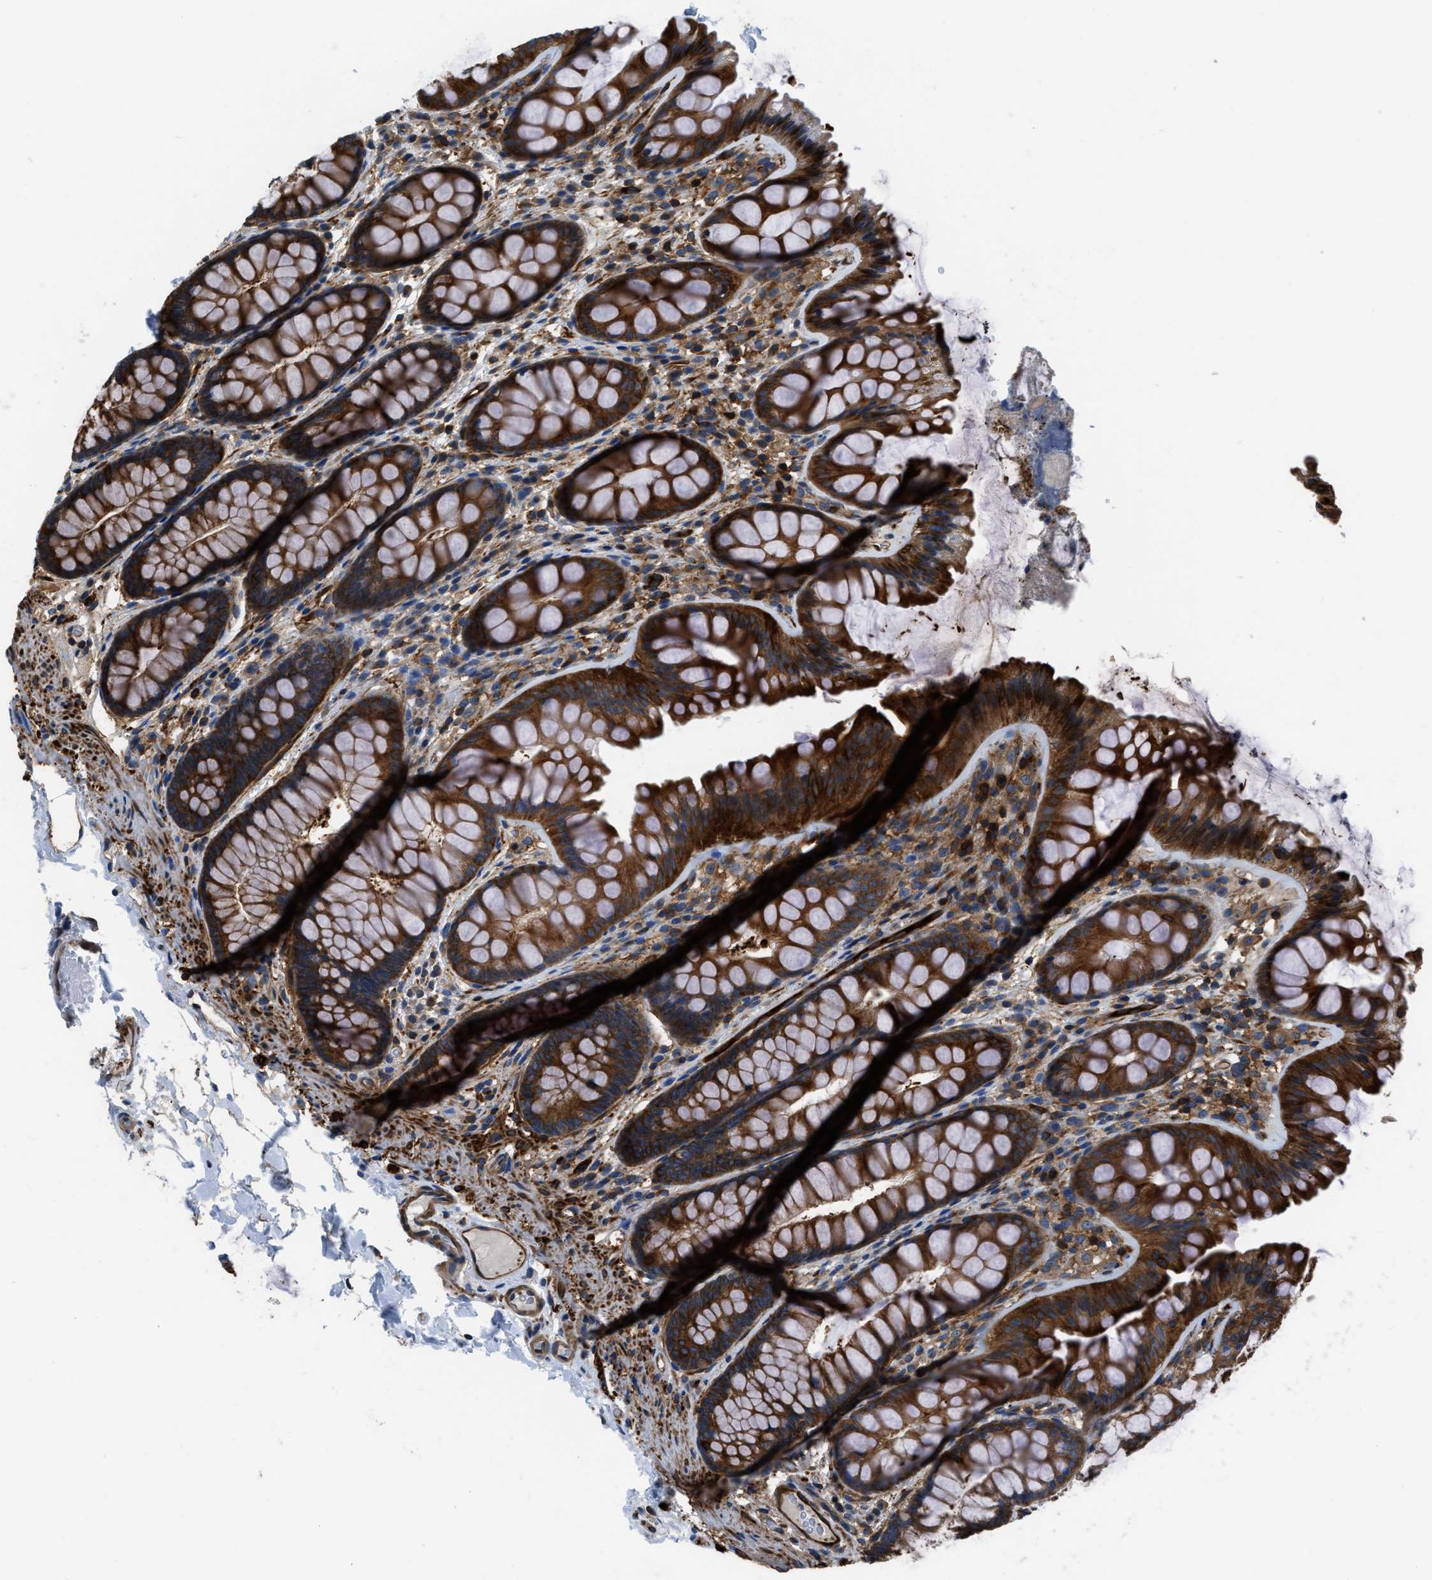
{"staining": {"intensity": "strong", "quantity": ">75%", "location": "cytoplasmic/membranous"}, "tissue": "colon", "cell_type": "Endothelial cells", "image_type": "normal", "snomed": [{"axis": "morphology", "description": "Normal tissue, NOS"}, {"axis": "topography", "description": "Colon"}], "caption": "Immunohistochemistry (IHC) photomicrograph of normal colon stained for a protein (brown), which shows high levels of strong cytoplasmic/membranous staining in about >75% of endothelial cells.", "gene": "PFKP", "patient": {"sex": "female", "age": 56}}